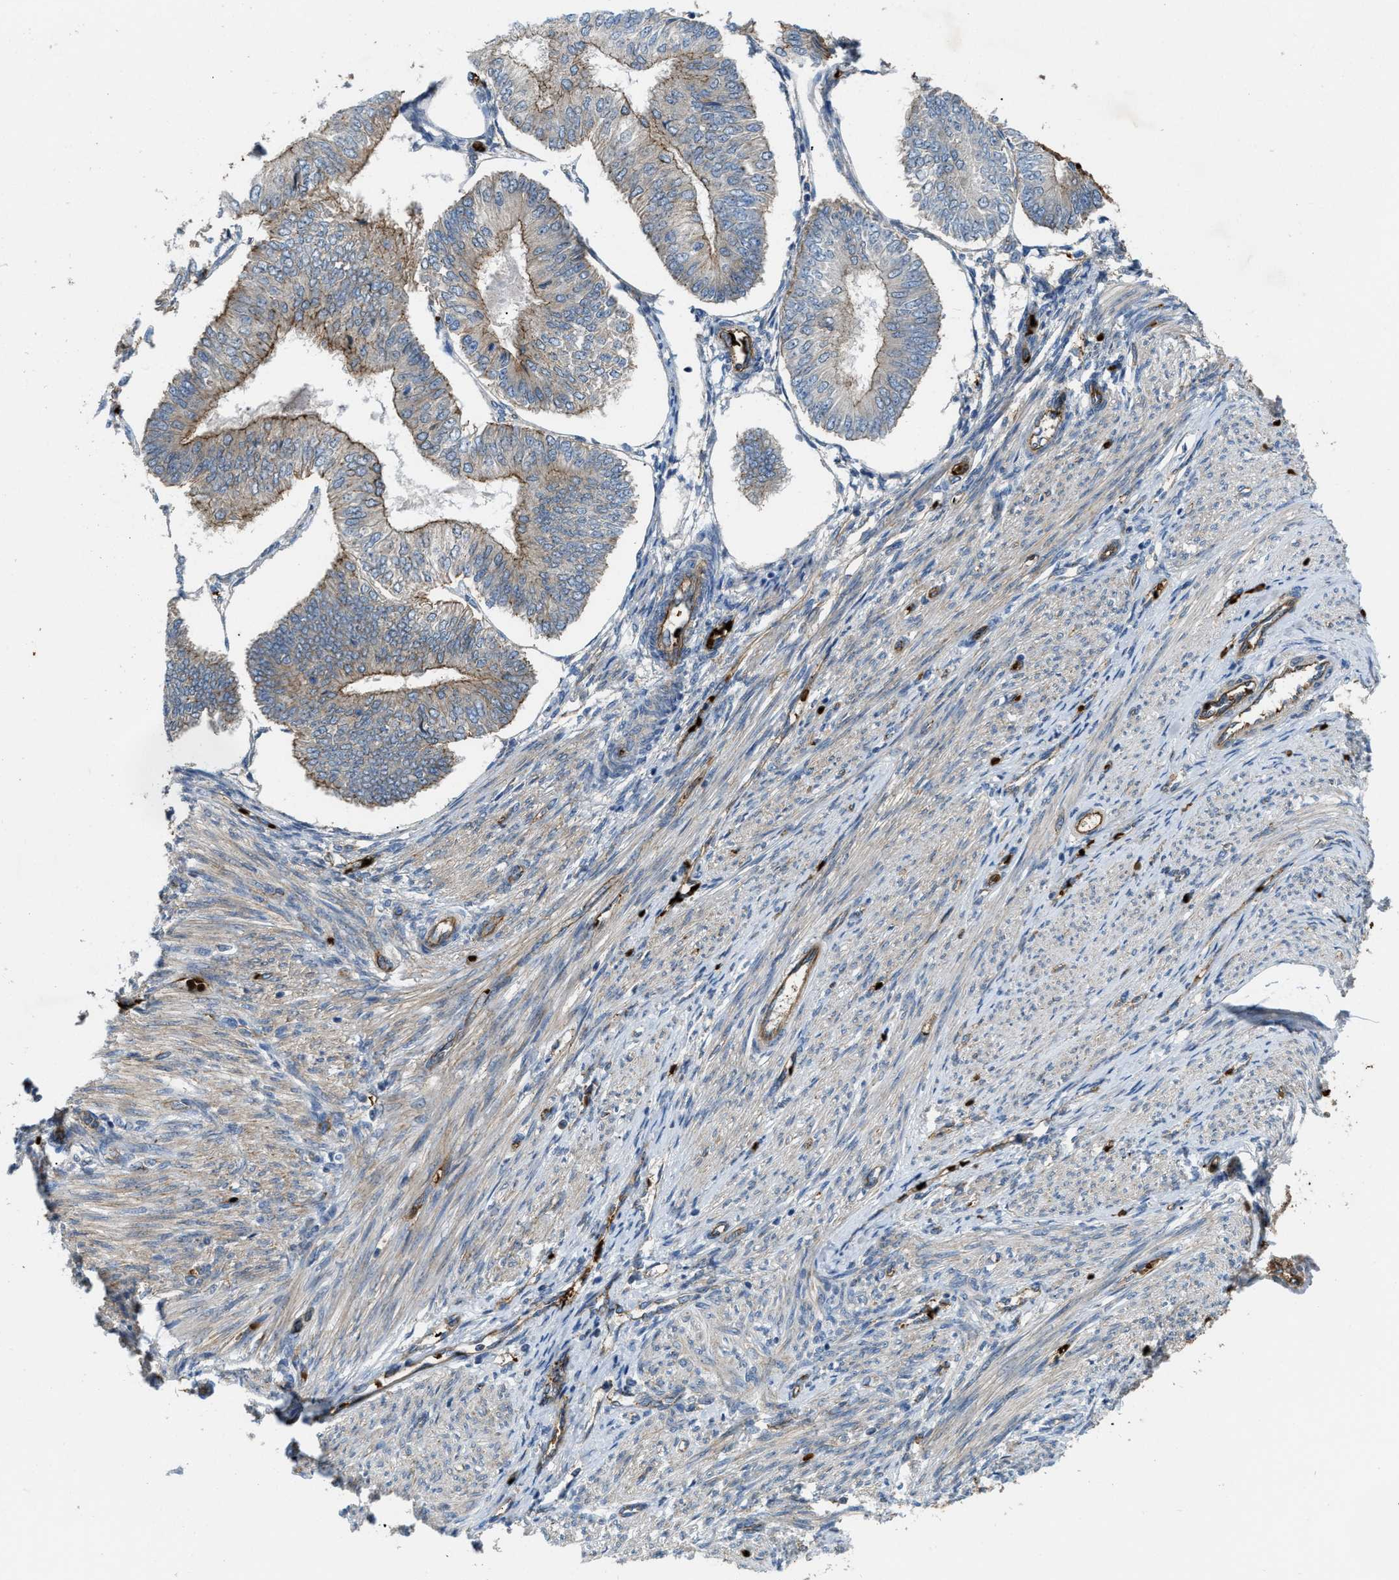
{"staining": {"intensity": "moderate", "quantity": "25%-75%", "location": "cytoplasmic/membranous"}, "tissue": "endometrial cancer", "cell_type": "Tumor cells", "image_type": "cancer", "snomed": [{"axis": "morphology", "description": "Adenocarcinoma, NOS"}, {"axis": "topography", "description": "Endometrium"}], "caption": "Human adenocarcinoma (endometrial) stained for a protein (brown) exhibits moderate cytoplasmic/membranous positive positivity in approximately 25%-75% of tumor cells.", "gene": "ERC1", "patient": {"sex": "female", "age": 58}}